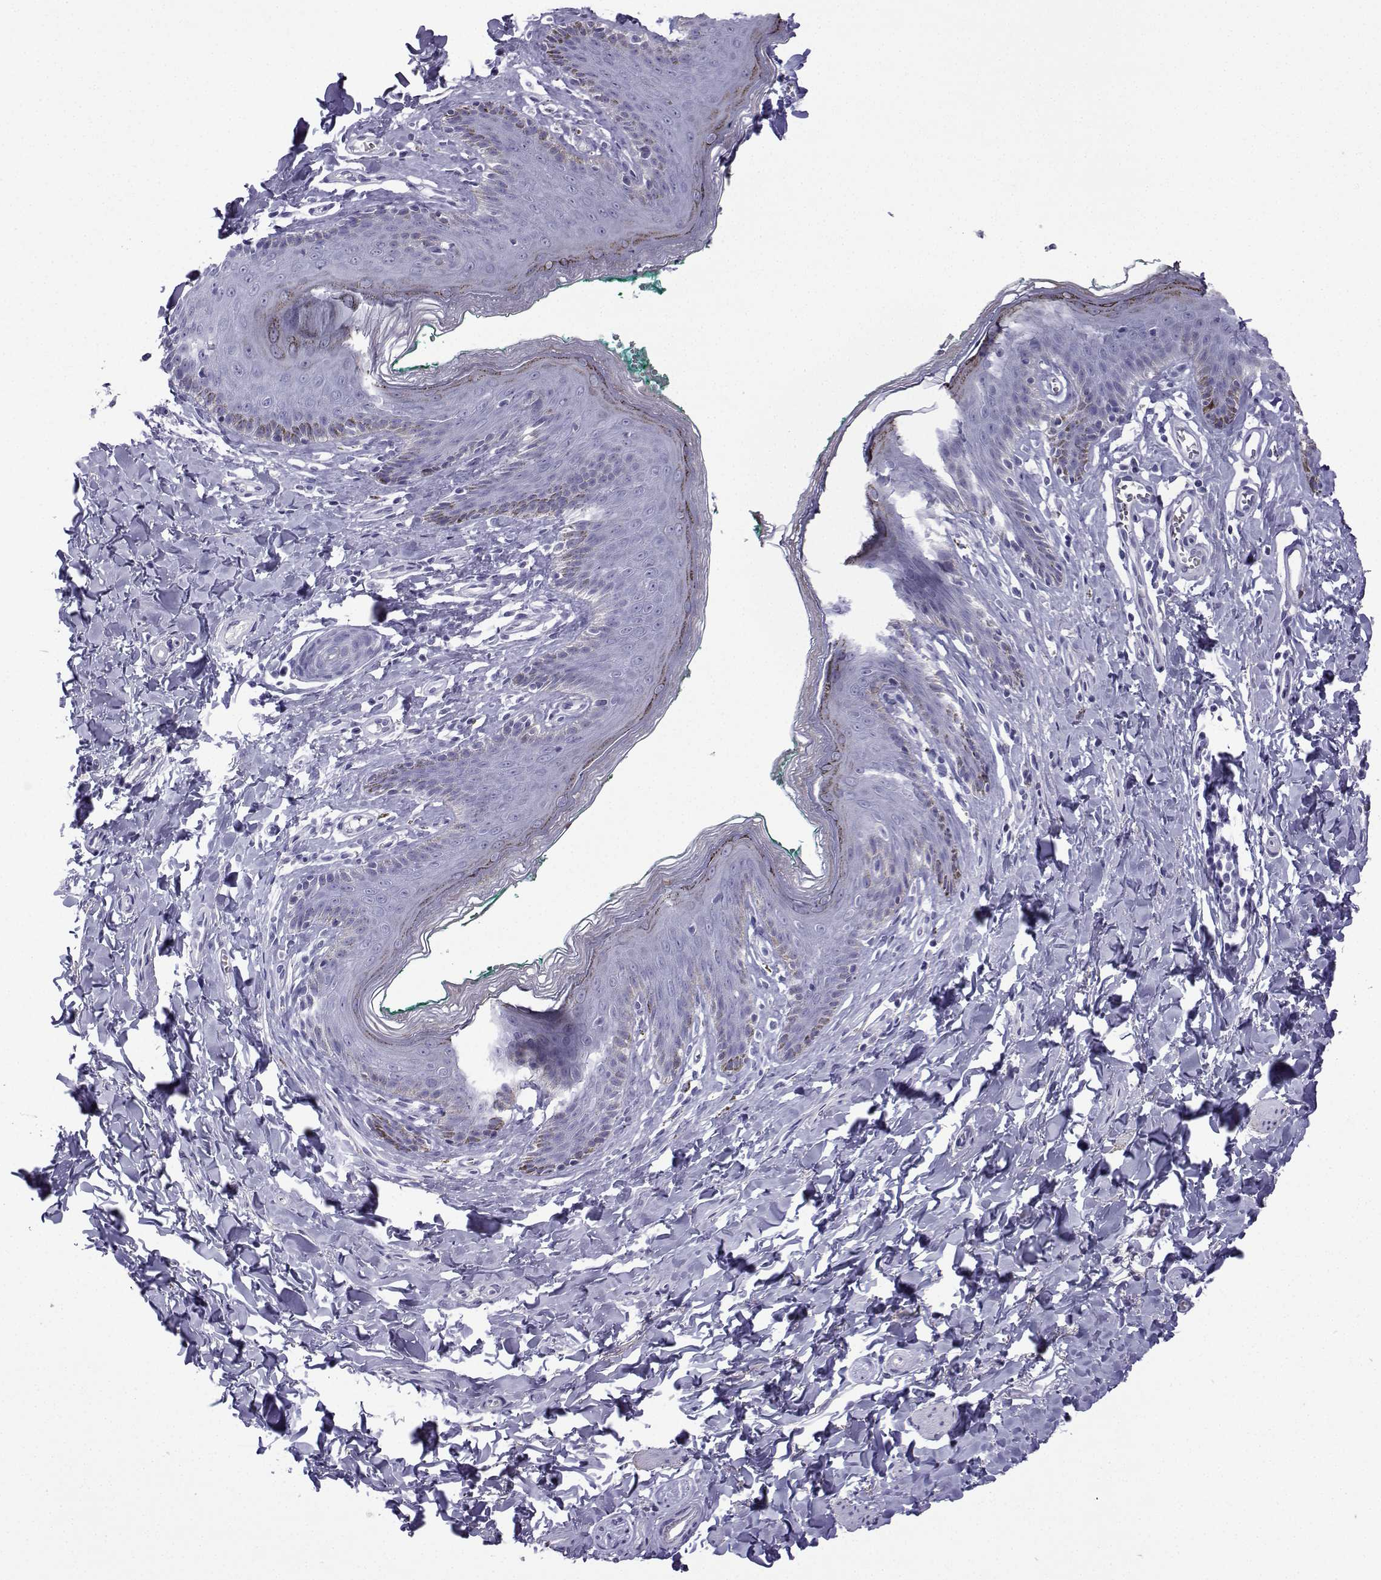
{"staining": {"intensity": "negative", "quantity": "none", "location": "none"}, "tissue": "skin", "cell_type": "Epidermal cells", "image_type": "normal", "snomed": [{"axis": "morphology", "description": "Normal tissue, NOS"}, {"axis": "topography", "description": "Vulva"}], "caption": "High power microscopy micrograph of an immunohistochemistry image of unremarkable skin, revealing no significant staining in epidermal cells.", "gene": "TRIM46", "patient": {"sex": "female", "age": 66}}